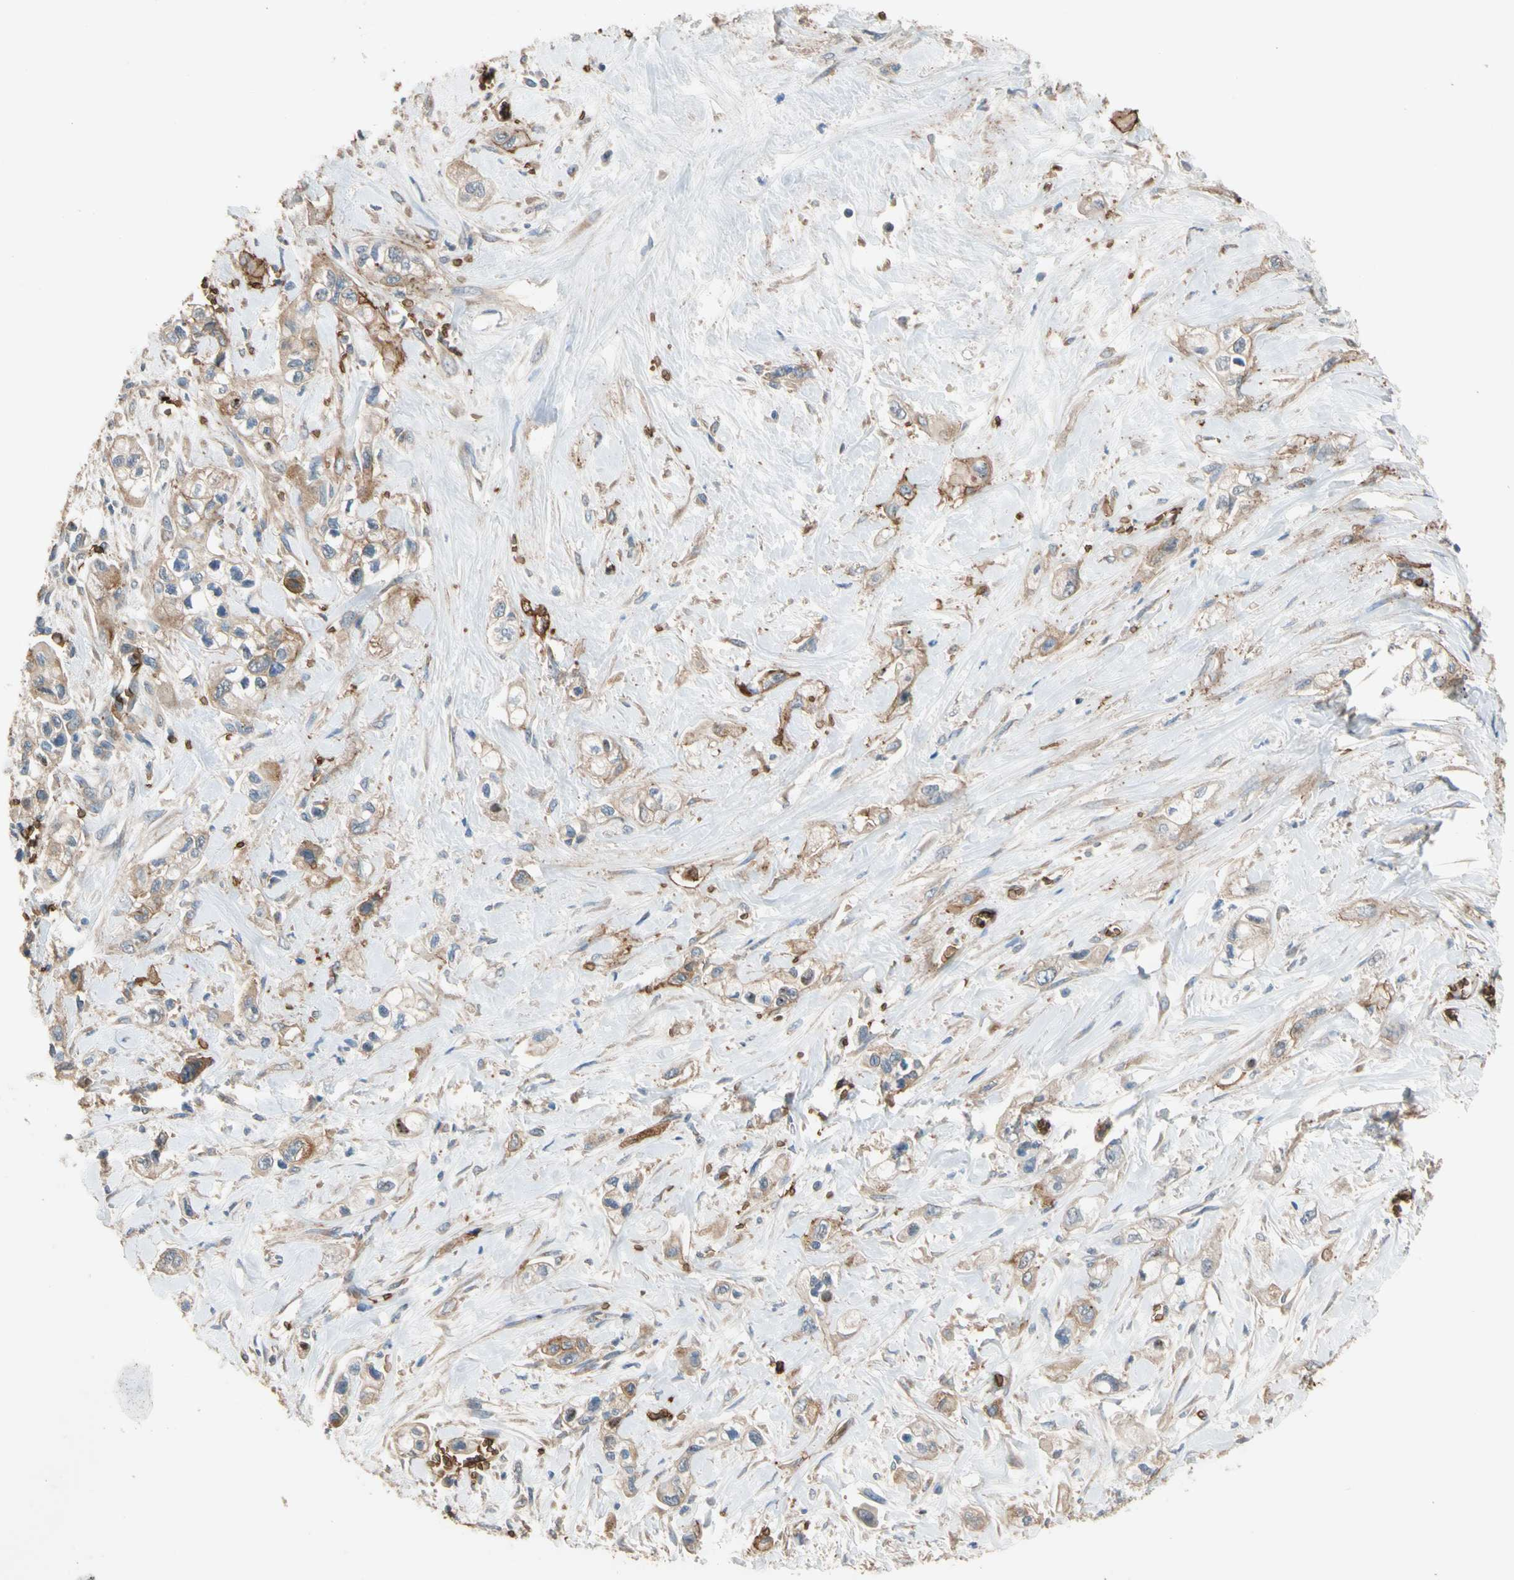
{"staining": {"intensity": "weak", "quantity": ">75%", "location": "cytoplasmic/membranous"}, "tissue": "pancreatic cancer", "cell_type": "Tumor cells", "image_type": "cancer", "snomed": [{"axis": "morphology", "description": "Adenocarcinoma, NOS"}, {"axis": "topography", "description": "Pancreas"}], "caption": "Protein staining exhibits weak cytoplasmic/membranous staining in about >75% of tumor cells in pancreatic adenocarcinoma.", "gene": "RIOK2", "patient": {"sex": "male", "age": 74}}